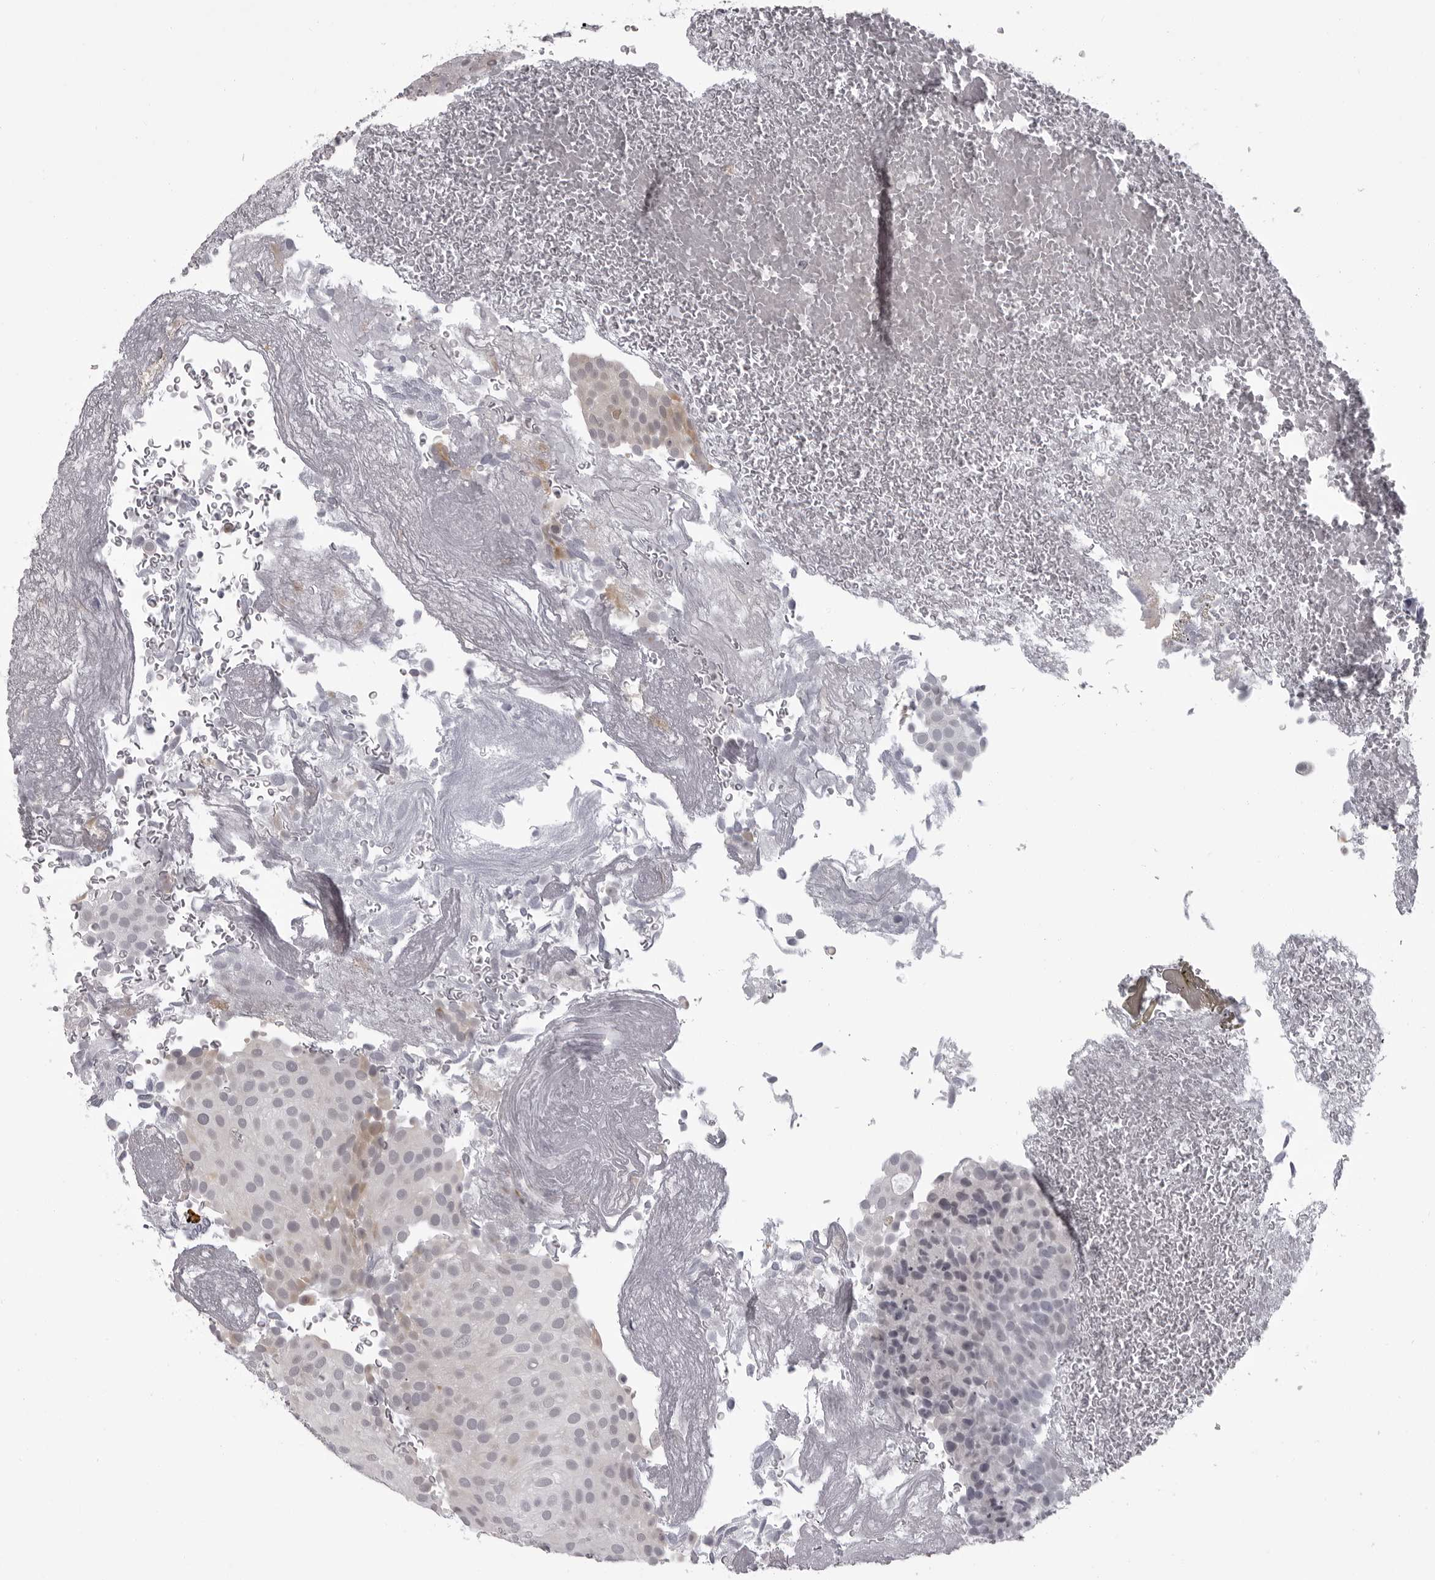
{"staining": {"intensity": "negative", "quantity": "none", "location": "none"}, "tissue": "urothelial cancer", "cell_type": "Tumor cells", "image_type": "cancer", "snomed": [{"axis": "morphology", "description": "Urothelial carcinoma, Low grade"}, {"axis": "topography", "description": "Urinary bladder"}], "caption": "Protein analysis of low-grade urothelial carcinoma shows no significant expression in tumor cells.", "gene": "MAPK12", "patient": {"sex": "male", "age": 78}}